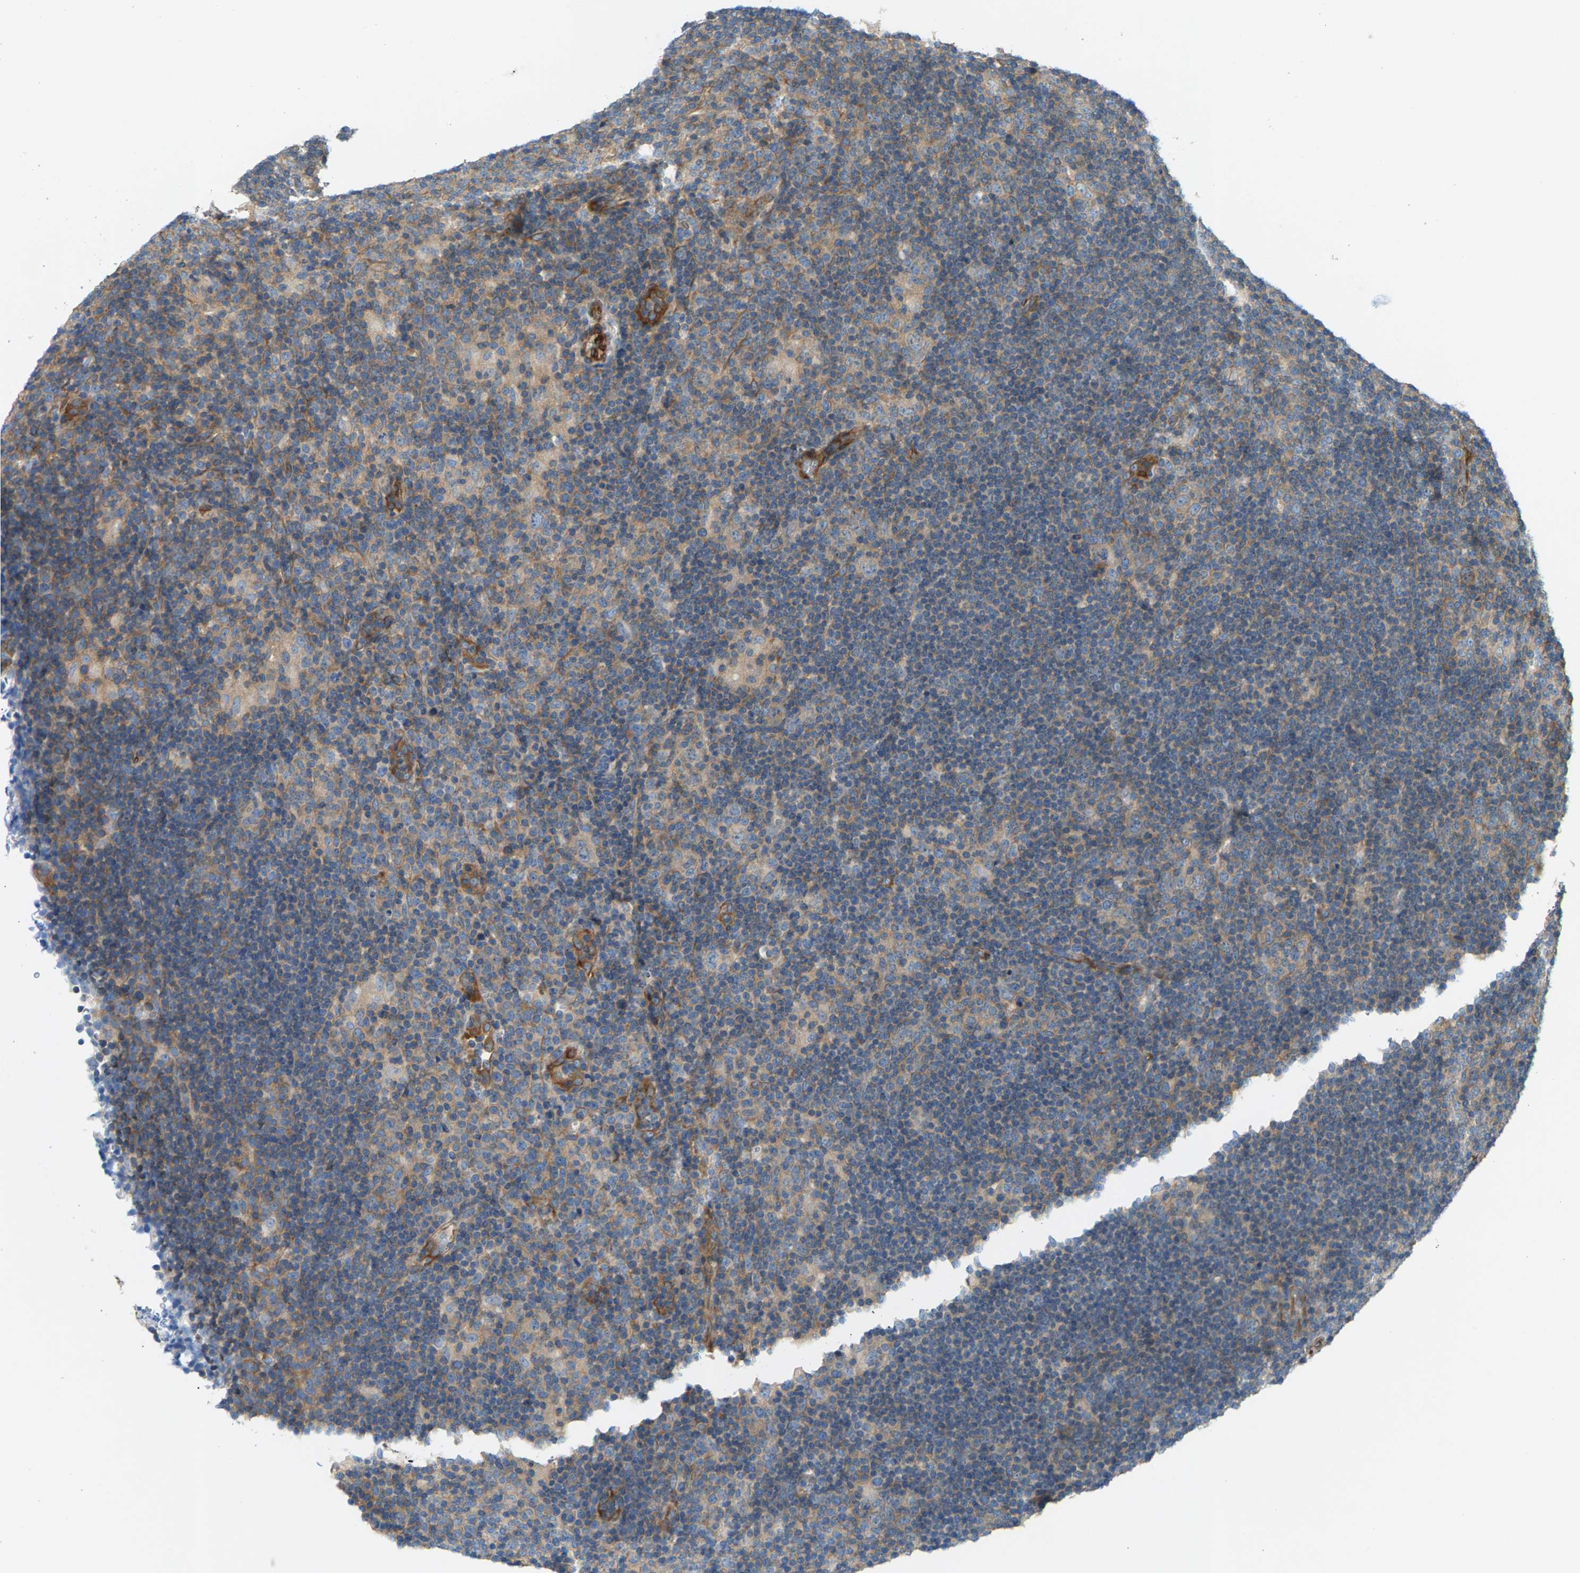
{"staining": {"intensity": "weak", "quantity": "25%-75%", "location": "cytoplasmic/membranous"}, "tissue": "lymphoma", "cell_type": "Tumor cells", "image_type": "cancer", "snomed": [{"axis": "morphology", "description": "Hodgkin's disease, NOS"}, {"axis": "topography", "description": "Lymph node"}], "caption": "Approximately 25%-75% of tumor cells in lymphoma demonstrate weak cytoplasmic/membranous protein expression as visualized by brown immunohistochemical staining.", "gene": "PDCL", "patient": {"sex": "female", "age": 57}}